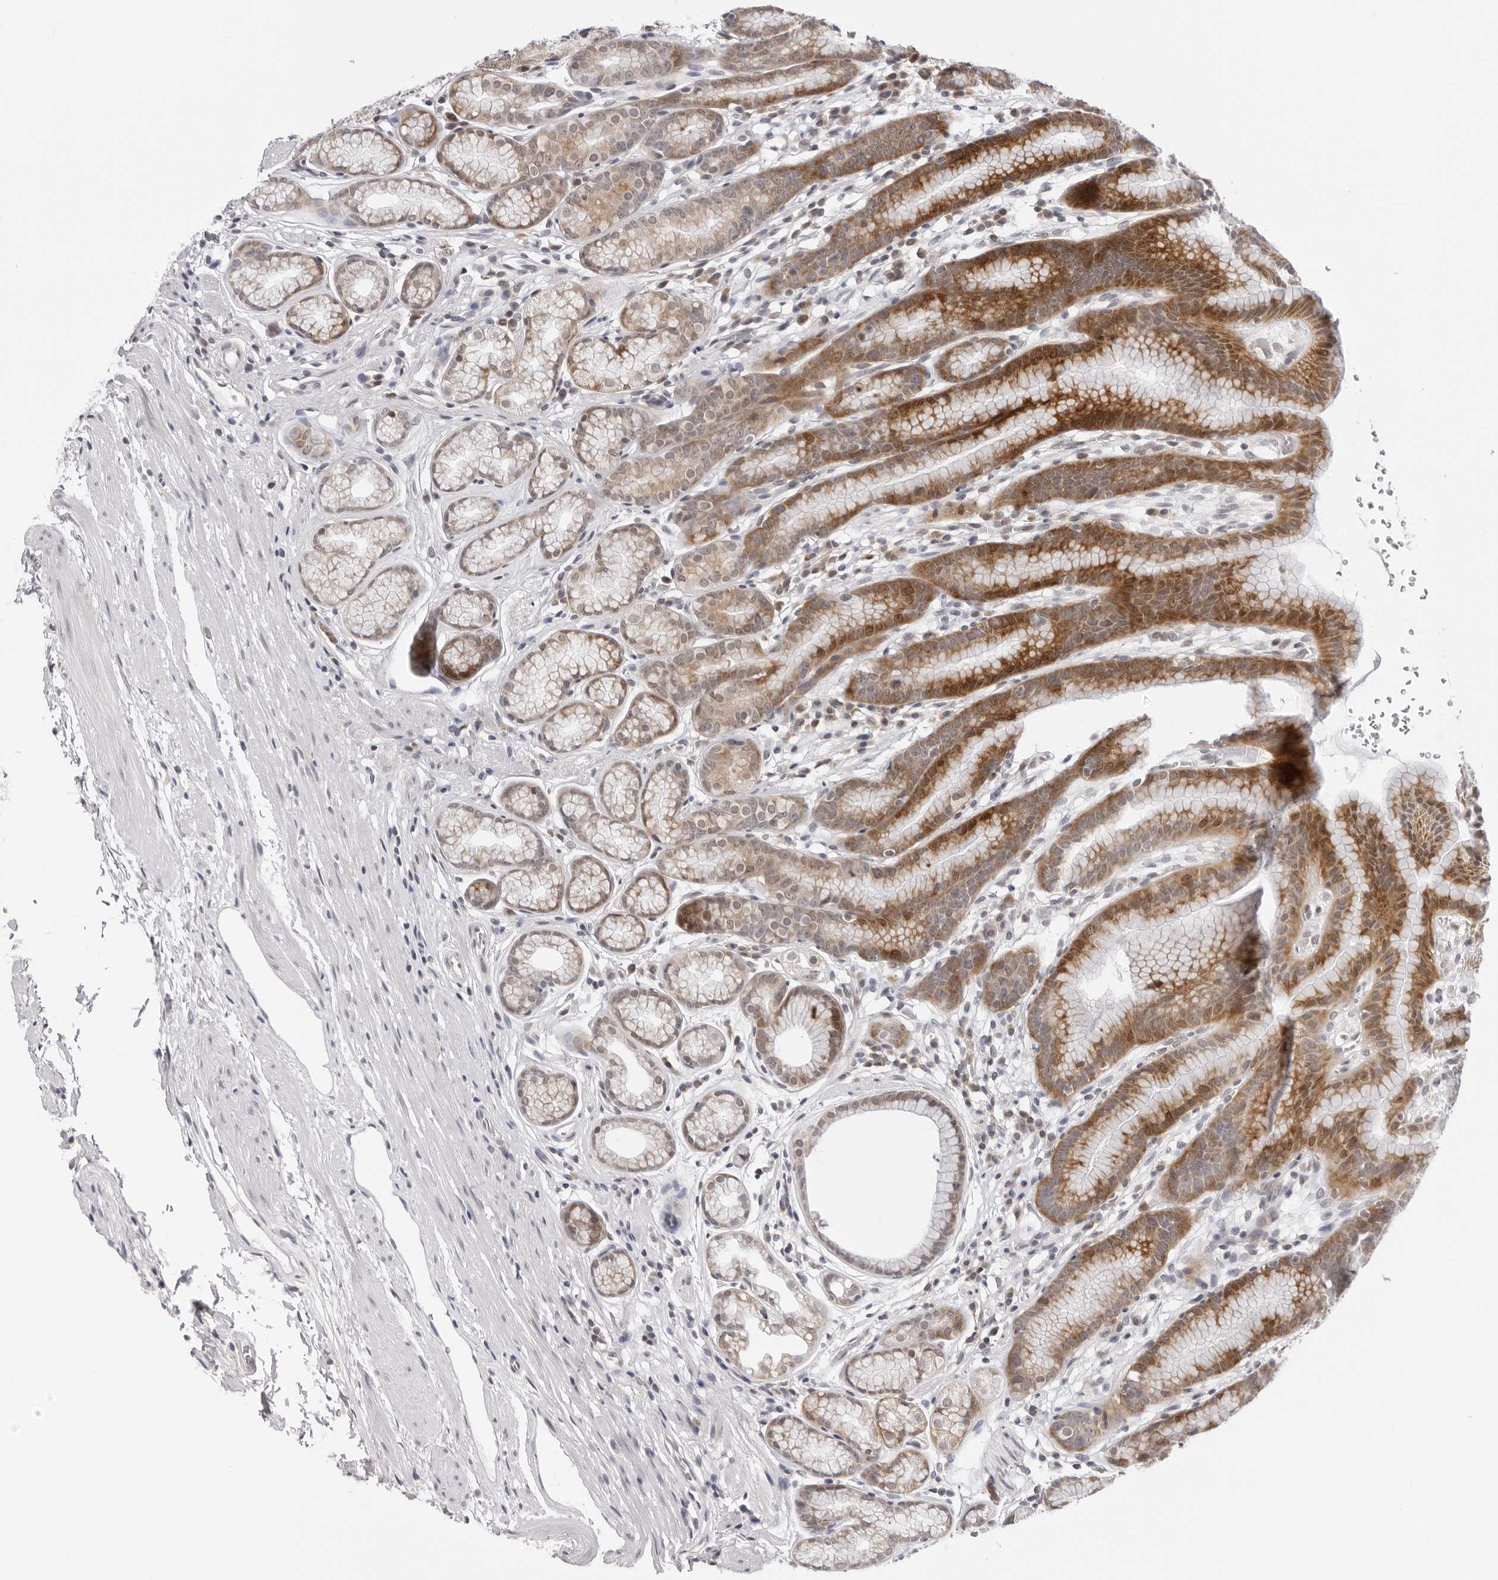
{"staining": {"intensity": "moderate", "quantity": "25%-75%", "location": "cytoplasmic/membranous"}, "tissue": "stomach", "cell_type": "Glandular cells", "image_type": "normal", "snomed": [{"axis": "morphology", "description": "Normal tissue, NOS"}, {"axis": "topography", "description": "Stomach"}], "caption": "Stomach stained with IHC shows moderate cytoplasmic/membranous positivity in about 25%-75% of glandular cells.", "gene": "PRUNE1", "patient": {"sex": "male", "age": 42}}